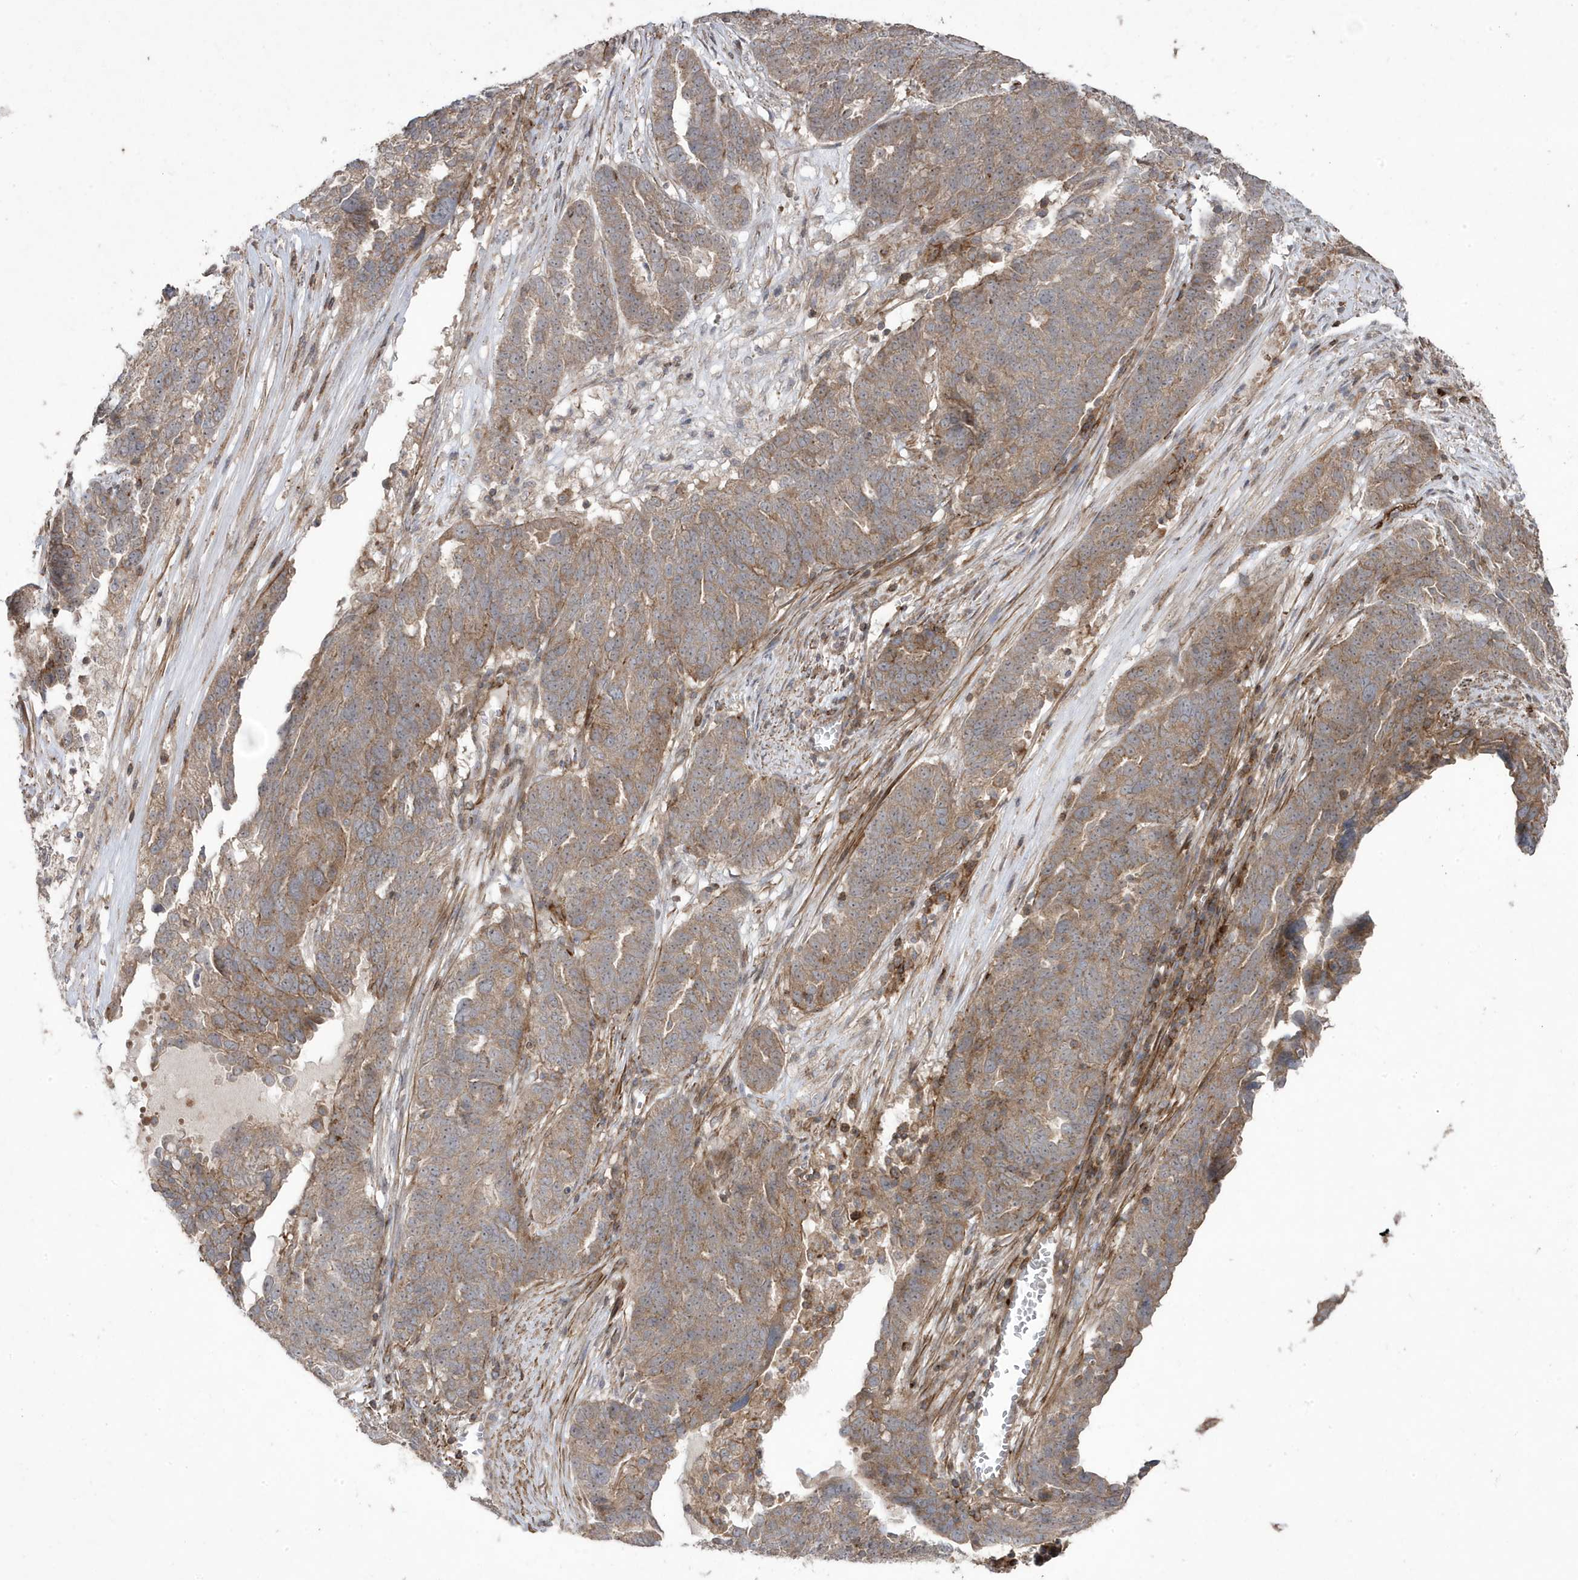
{"staining": {"intensity": "weak", "quantity": ">75%", "location": "cytoplasmic/membranous"}, "tissue": "ovarian cancer", "cell_type": "Tumor cells", "image_type": "cancer", "snomed": [{"axis": "morphology", "description": "Cystadenocarcinoma, serous, NOS"}, {"axis": "topography", "description": "Ovary"}], "caption": "Immunohistochemical staining of human ovarian serous cystadenocarcinoma shows low levels of weak cytoplasmic/membranous staining in approximately >75% of tumor cells. The protein of interest is stained brown, and the nuclei are stained in blue (DAB (3,3'-diaminobenzidine) IHC with brightfield microscopy, high magnification).", "gene": "CETN3", "patient": {"sex": "female", "age": 59}}